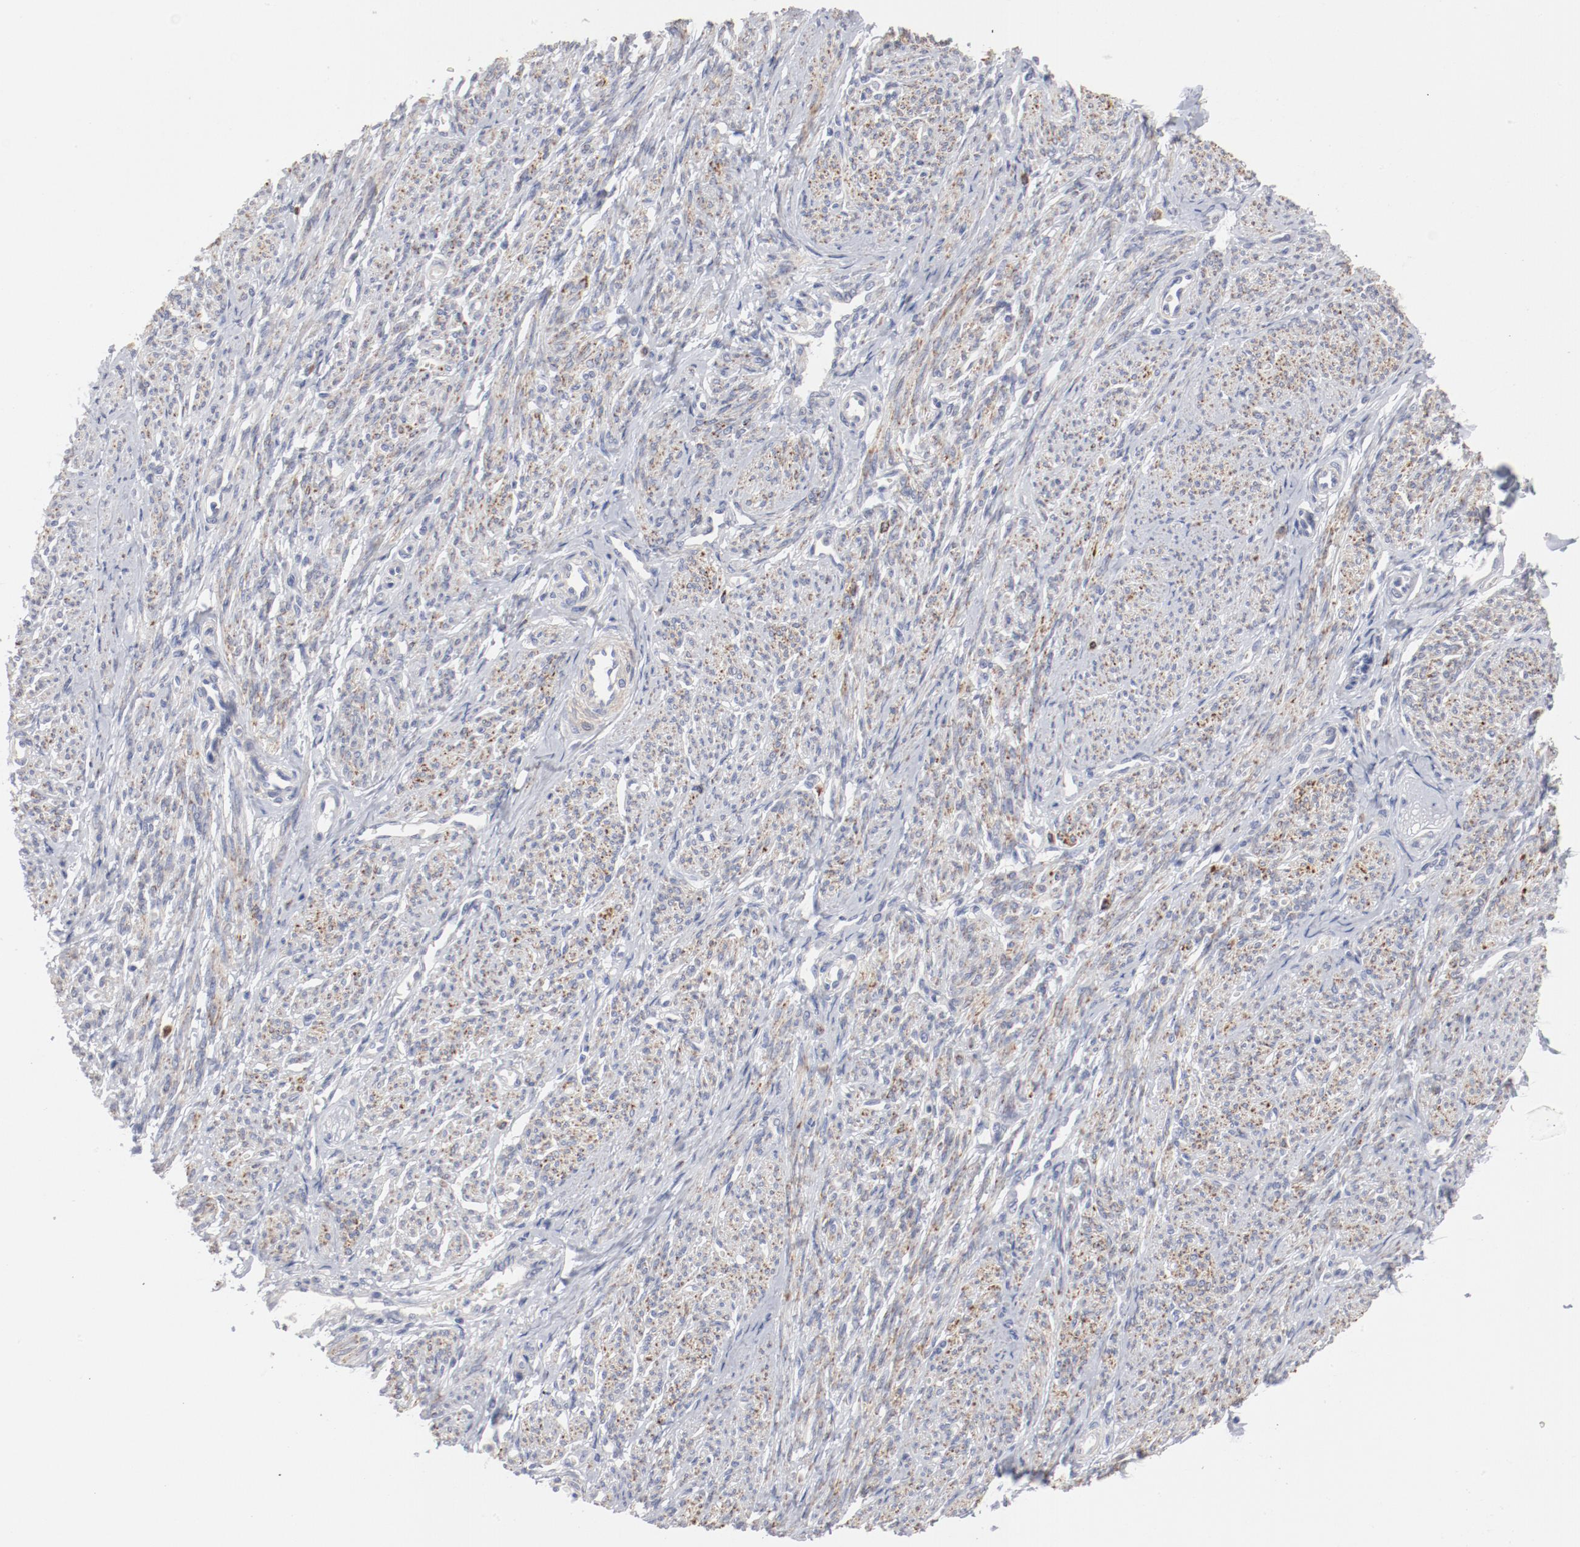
{"staining": {"intensity": "moderate", "quantity": "<25%", "location": "cytoplasmic/membranous,nuclear"}, "tissue": "smooth muscle", "cell_type": "Smooth muscle cells", "image_type": "normal", "snomed": [{"axis": "morphology", "description": "Normal tissue, NOS"}, {"axis": "topography", "description": "Smooth muscle"}], "caption": "Immunohistochemistry (IHC) staining of normal smooth muscle, which reveals low levels of moderate cytoplasmic/membranous,nuclear staining in approximately <25% of smooth muscle cells indicating moderate cytoplasmic/membranous,nuclear protein expression. The staining was performed using DAB (3,3'-diaminobenzidine) (brown) for protein detection and nuclei were counterstained in hematoxylin (blue).", "gene": "SH3BGR", "patient": {"sex": "female", "age": 65}}